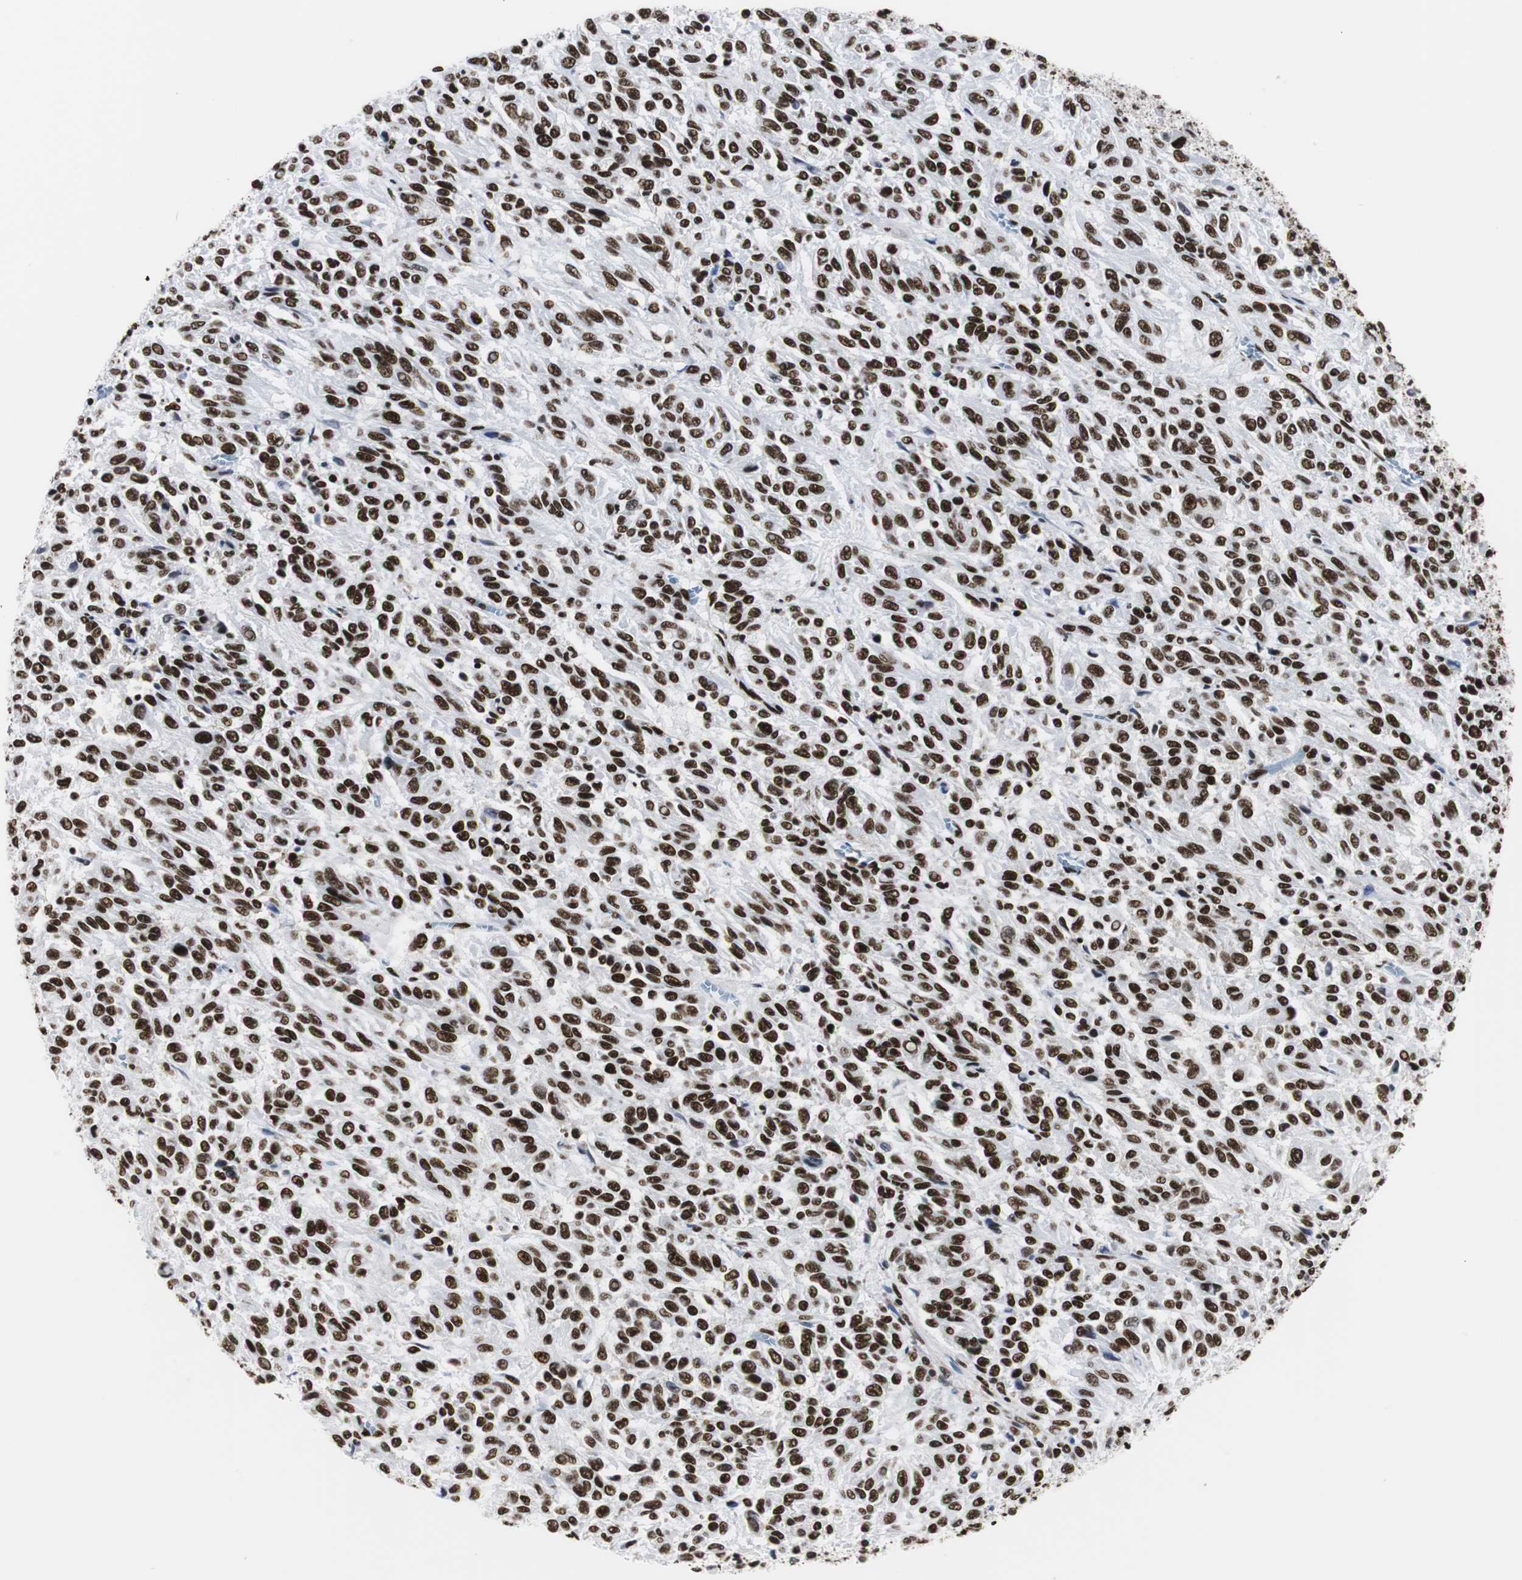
{"staining": {"intensity": "strong", "quantity": ">75%", "location": "nuclear"}, "tissue": "melanoma", "cell_type": "Tumor cells", "image_type": "cancer", "snomed": [{"axis": "morphology", "description": "Malignant melanoma, Metastatic site"}, {"axis": "topography", "description": "Lung"}], "caption": "Approximately >75% of tumor cells in melanoma show strong nuclear protein expression as visualized by brown immunohistochemical staining.", "gene": "HNRNPH2", "patient": {"sex": "male", "age": 64}}